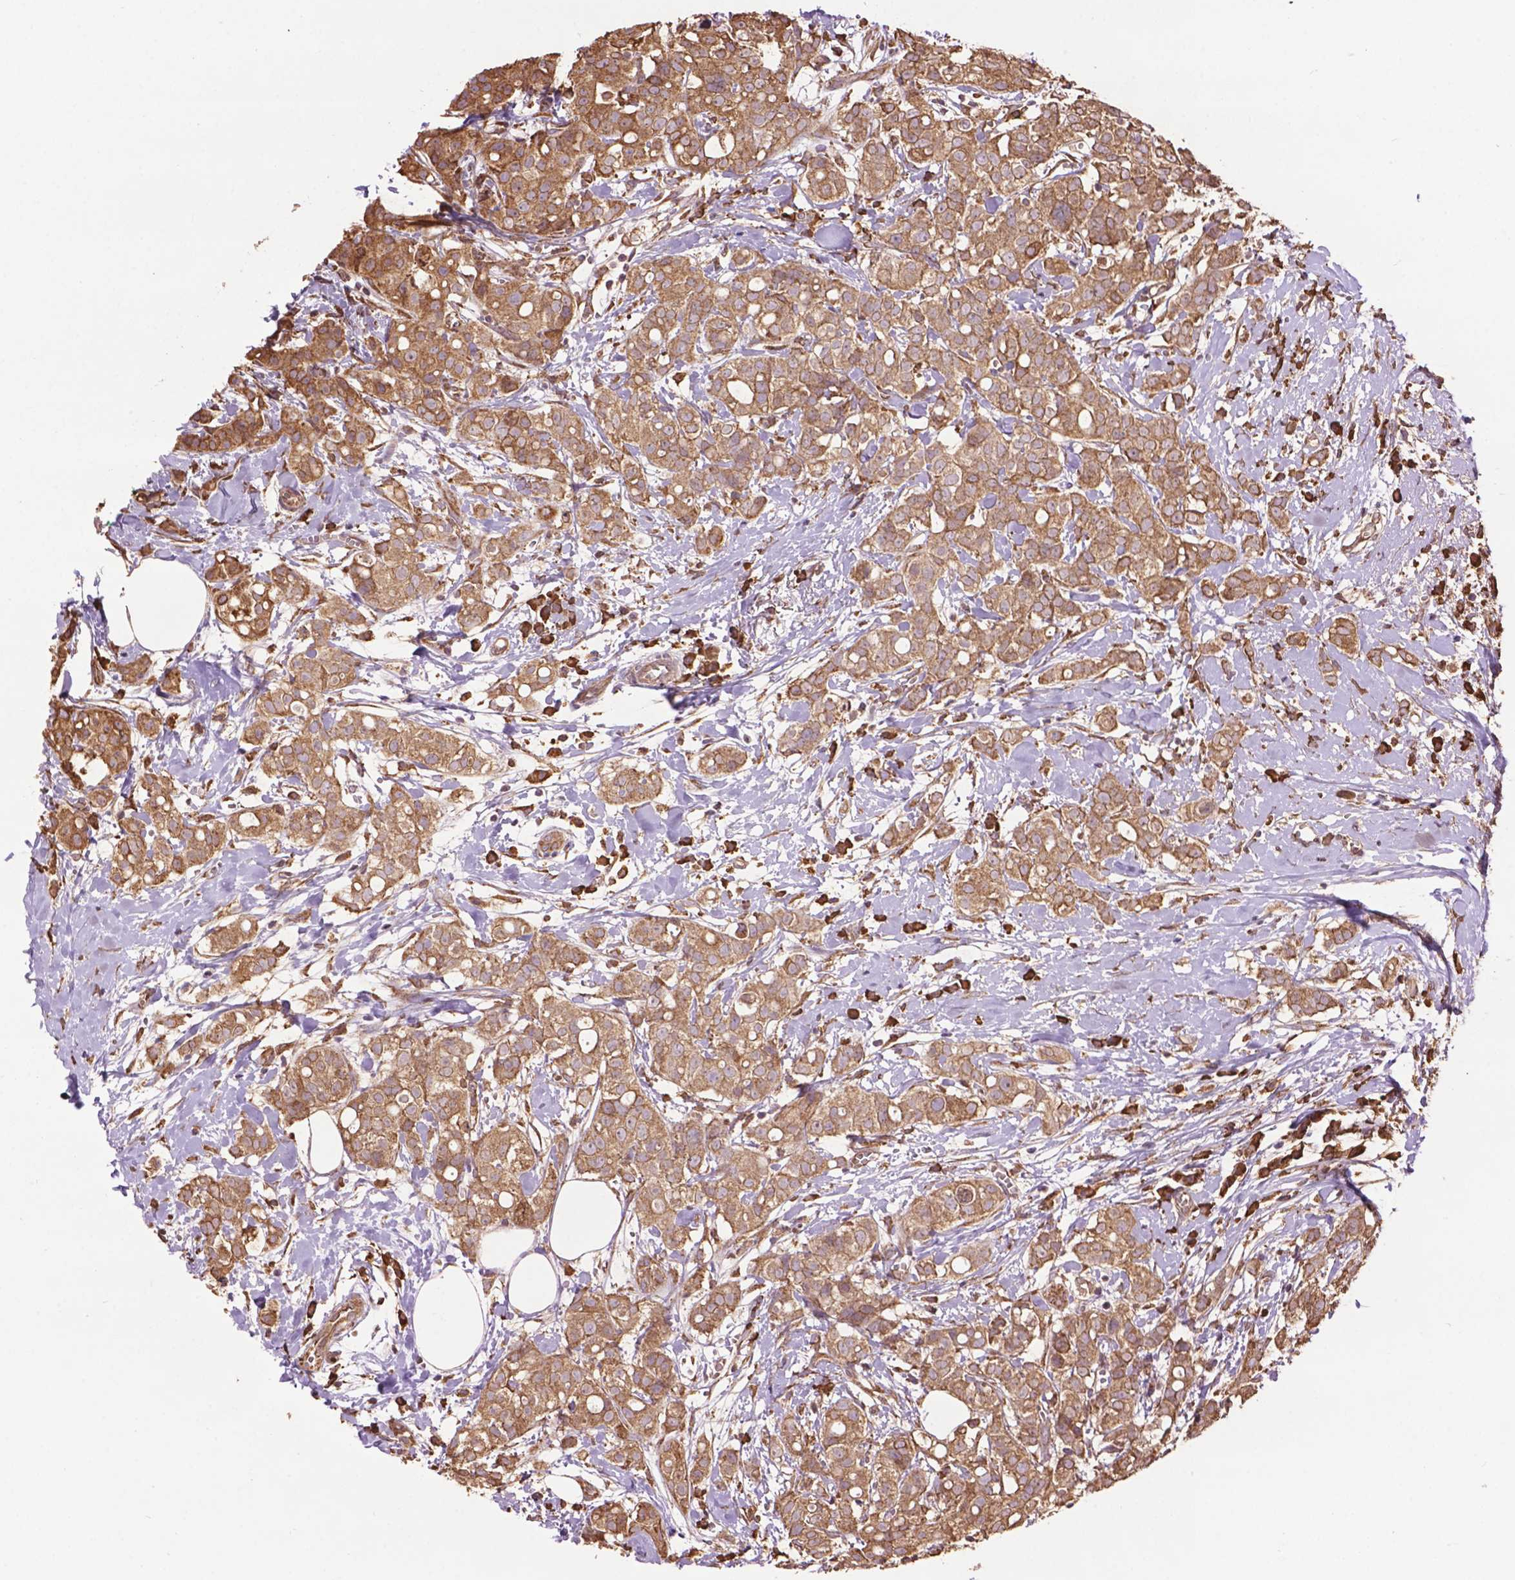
{"staining": {"intensity": "moderate", "quantity": ">75%", "location": "cytoplasmic/membranous"}, "tissue": "breast cancer", "cell_type": "Tumor cells", "image_type": "cancer", "snomed": [{"axis": "morphology", "description": "Duct carcinoma"}, {"axis": "topography", "description": "Breast"}], "caption": "Moderate cytoplasmic/membranous staining is present in approximately >75% of tumor cells in intraductal carcinoma (breast).", "gene": "PPP2R5E", "patient": {"sex": "female", "age": 40}}